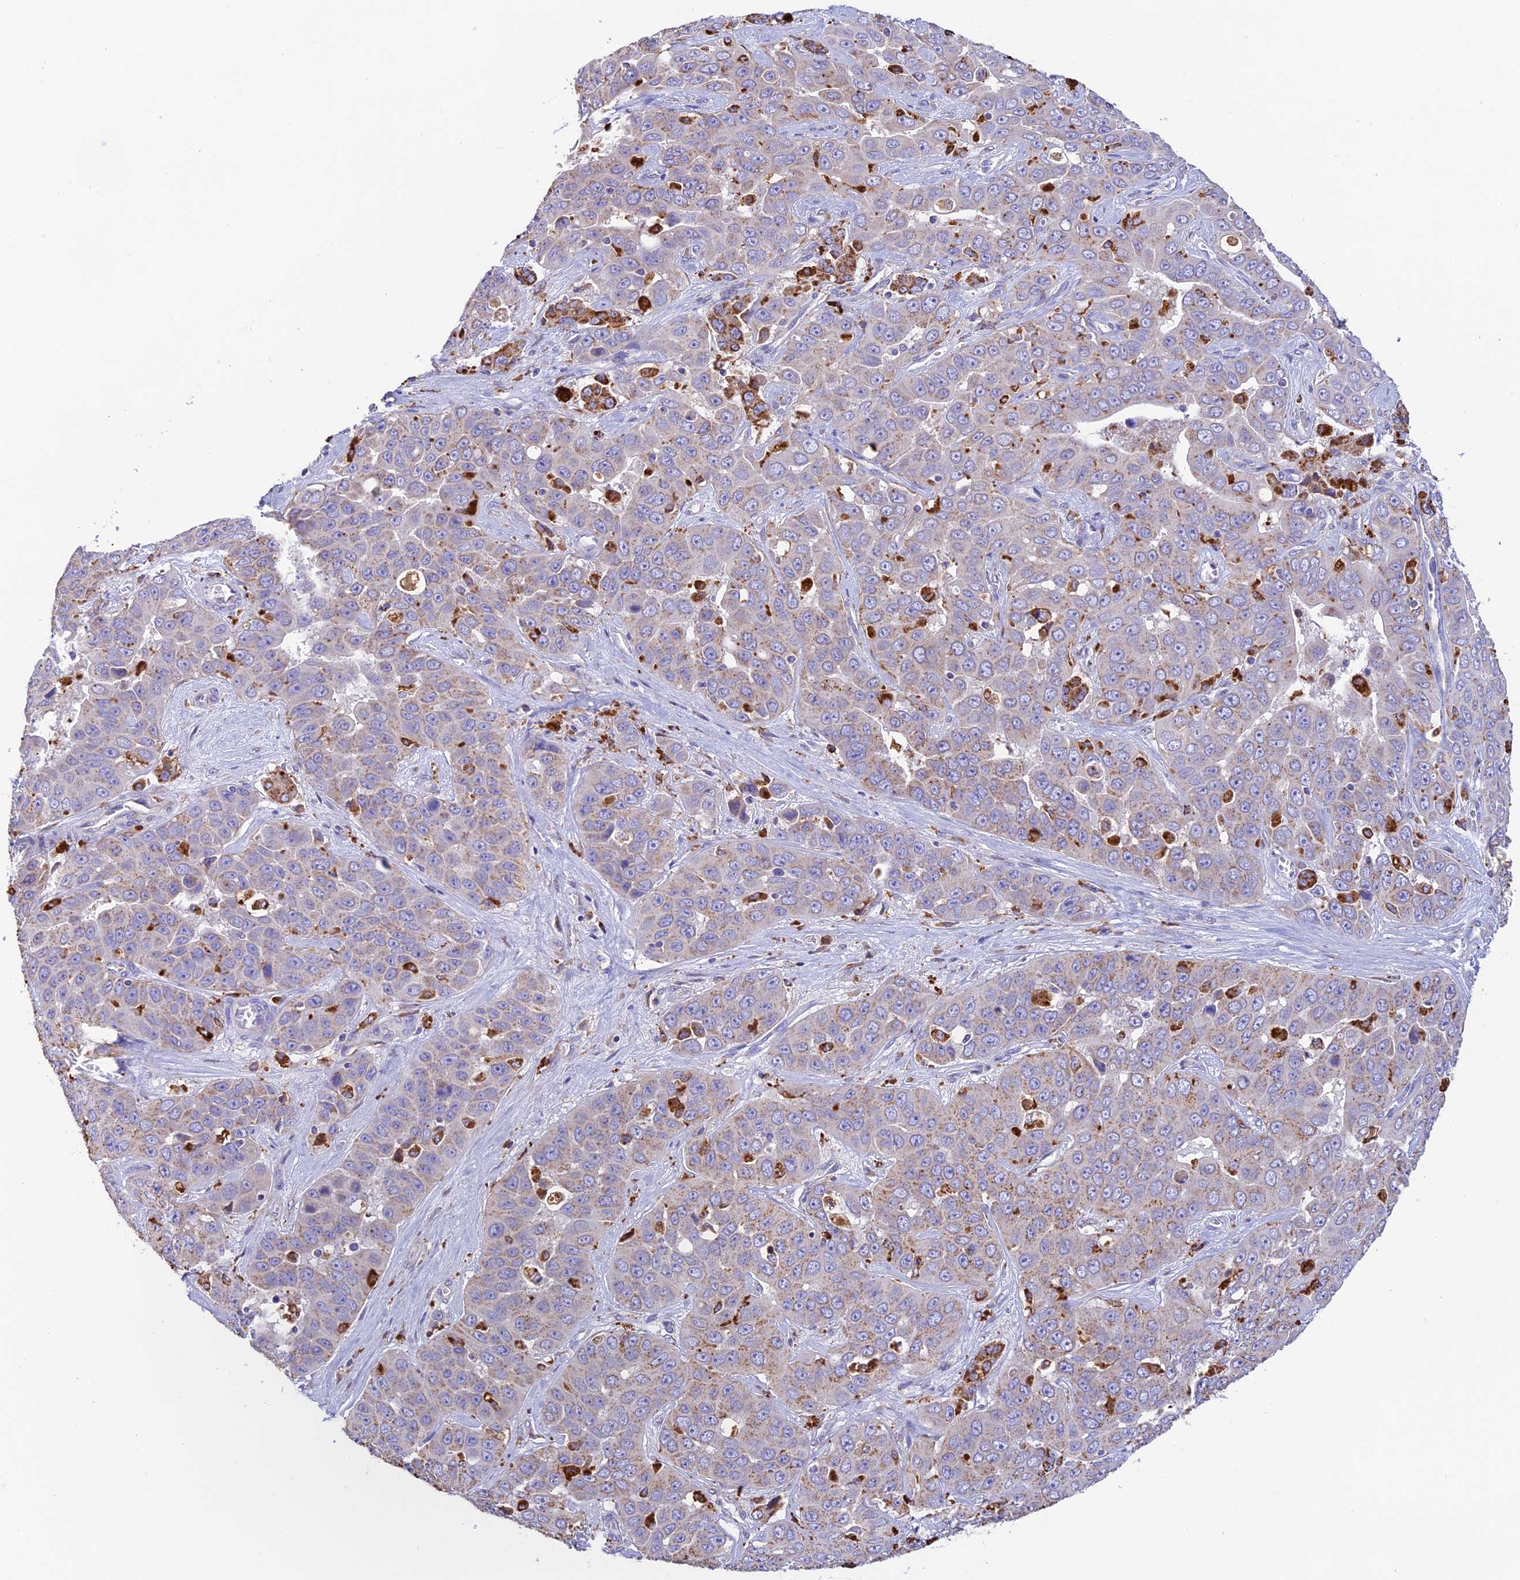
{"staining": {"intensity": "weak", "quantity": "25%-75%", "location": "cytoplasmic/membranous"}, "tissue": "liver cancer", "cell_type": "Tumor cells", "image_type": "cancer", "snomed": [{"axis": "morphology", "description": "Cholangiocarcinoma"}, {"axis": "topography", "description": "Liver"}], "caption": "Immunohistochemistry histopathology image of liver cholangiocarcinoma stained for a protein (brown), which demonstrates low levels of weak cytoplasmic/membranous positivity in about 25%-75% of tumor cells.", "gene": "VKORC1", "patient": {"sex": "female", "age": 52}}